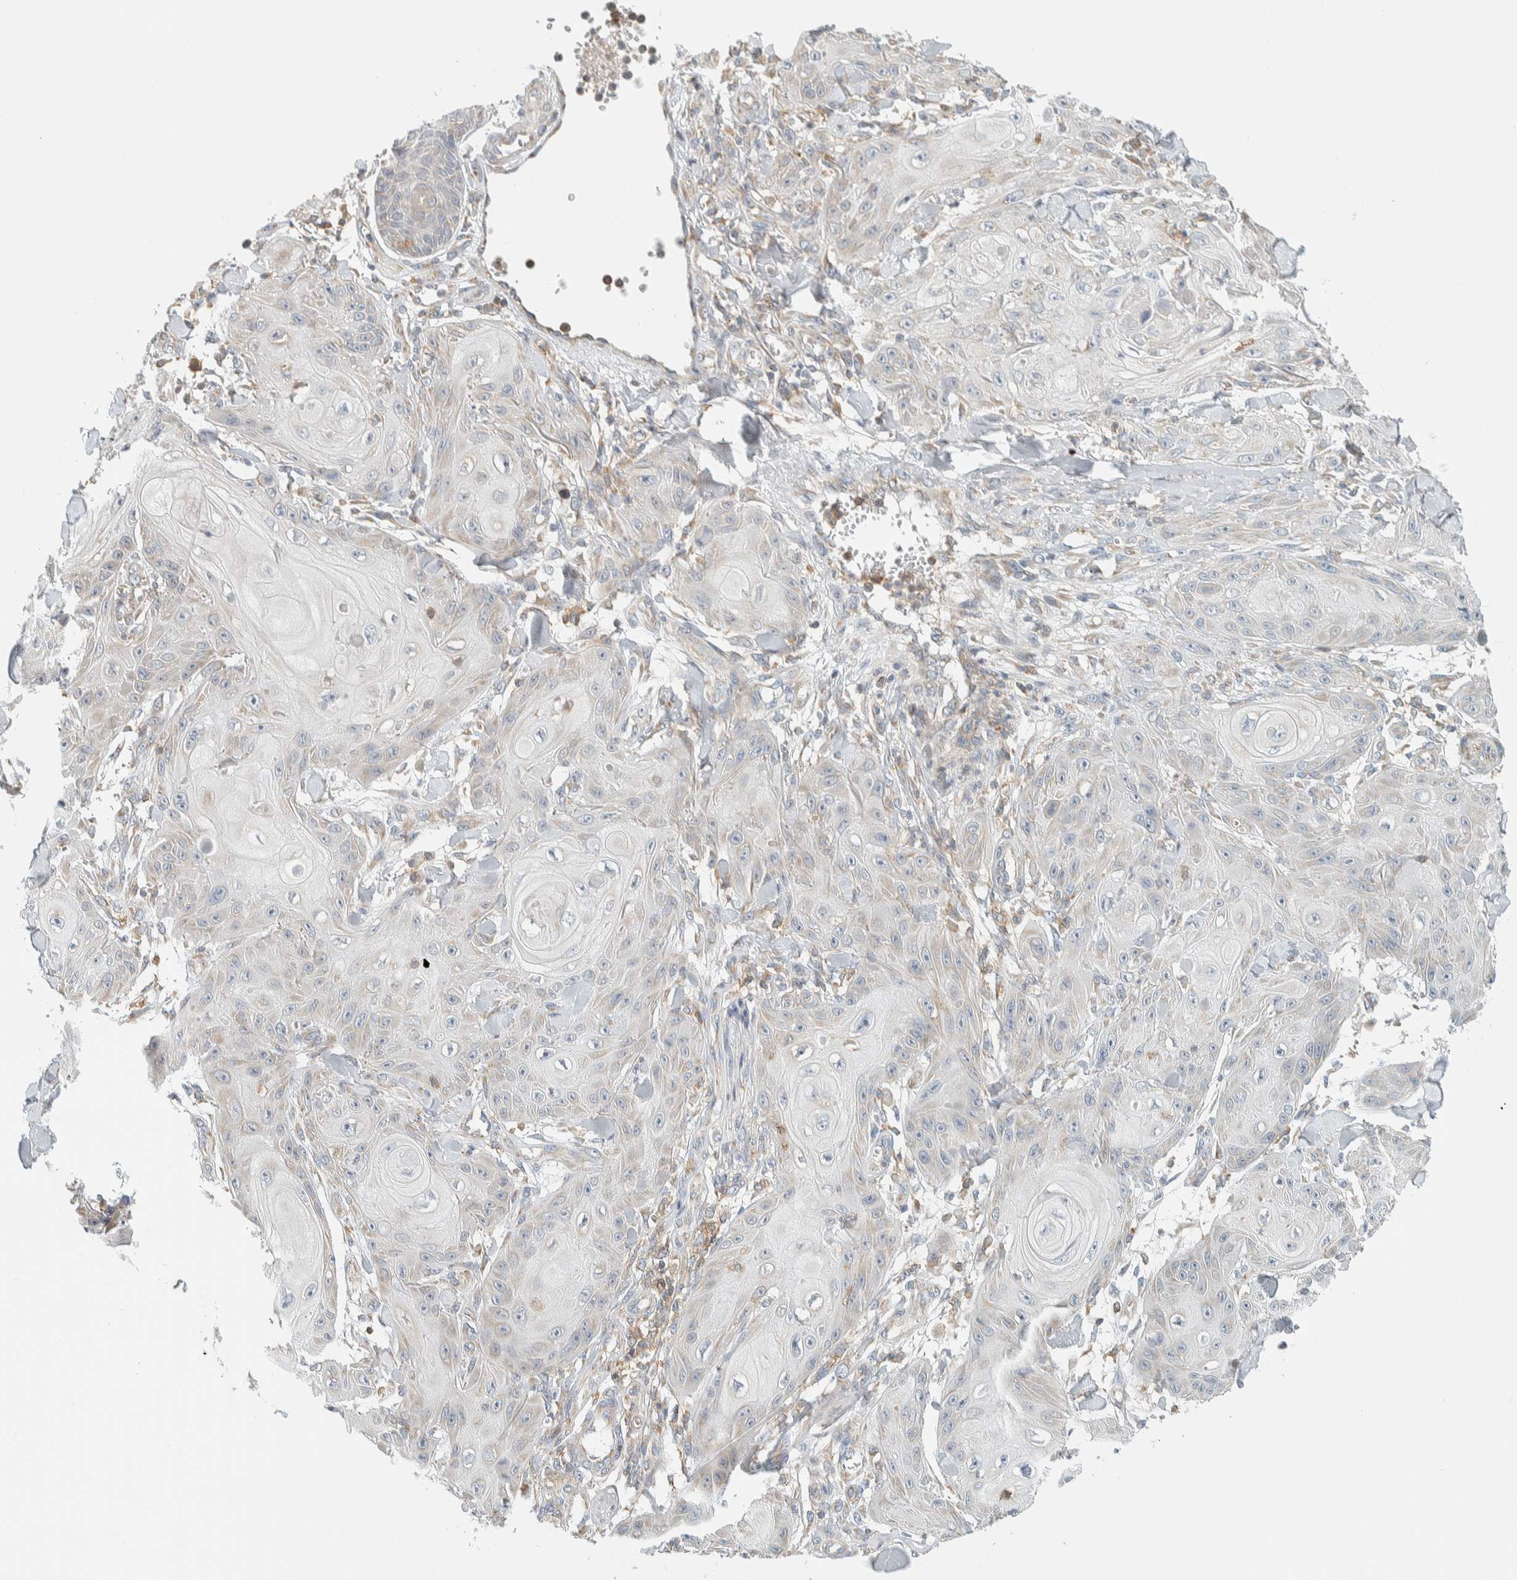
{"staining": {"intensity": "negative", "quantity": "none", "location": "none"}, "tissue": "skin cancer", "cell_type": "Tumor cells", "image_type": "cancer", "snomed": [{"axis": "morphology", "description": "Squamous cell carcinoma, NOS"}, {"axis": "topography", "description": "Skin"}], "caption": "Skin cancer stained for a protein using IHC displays no positivity tumor cells.", "gene": "CCDC57", "patient": {"sex": "male", "age": 74}}